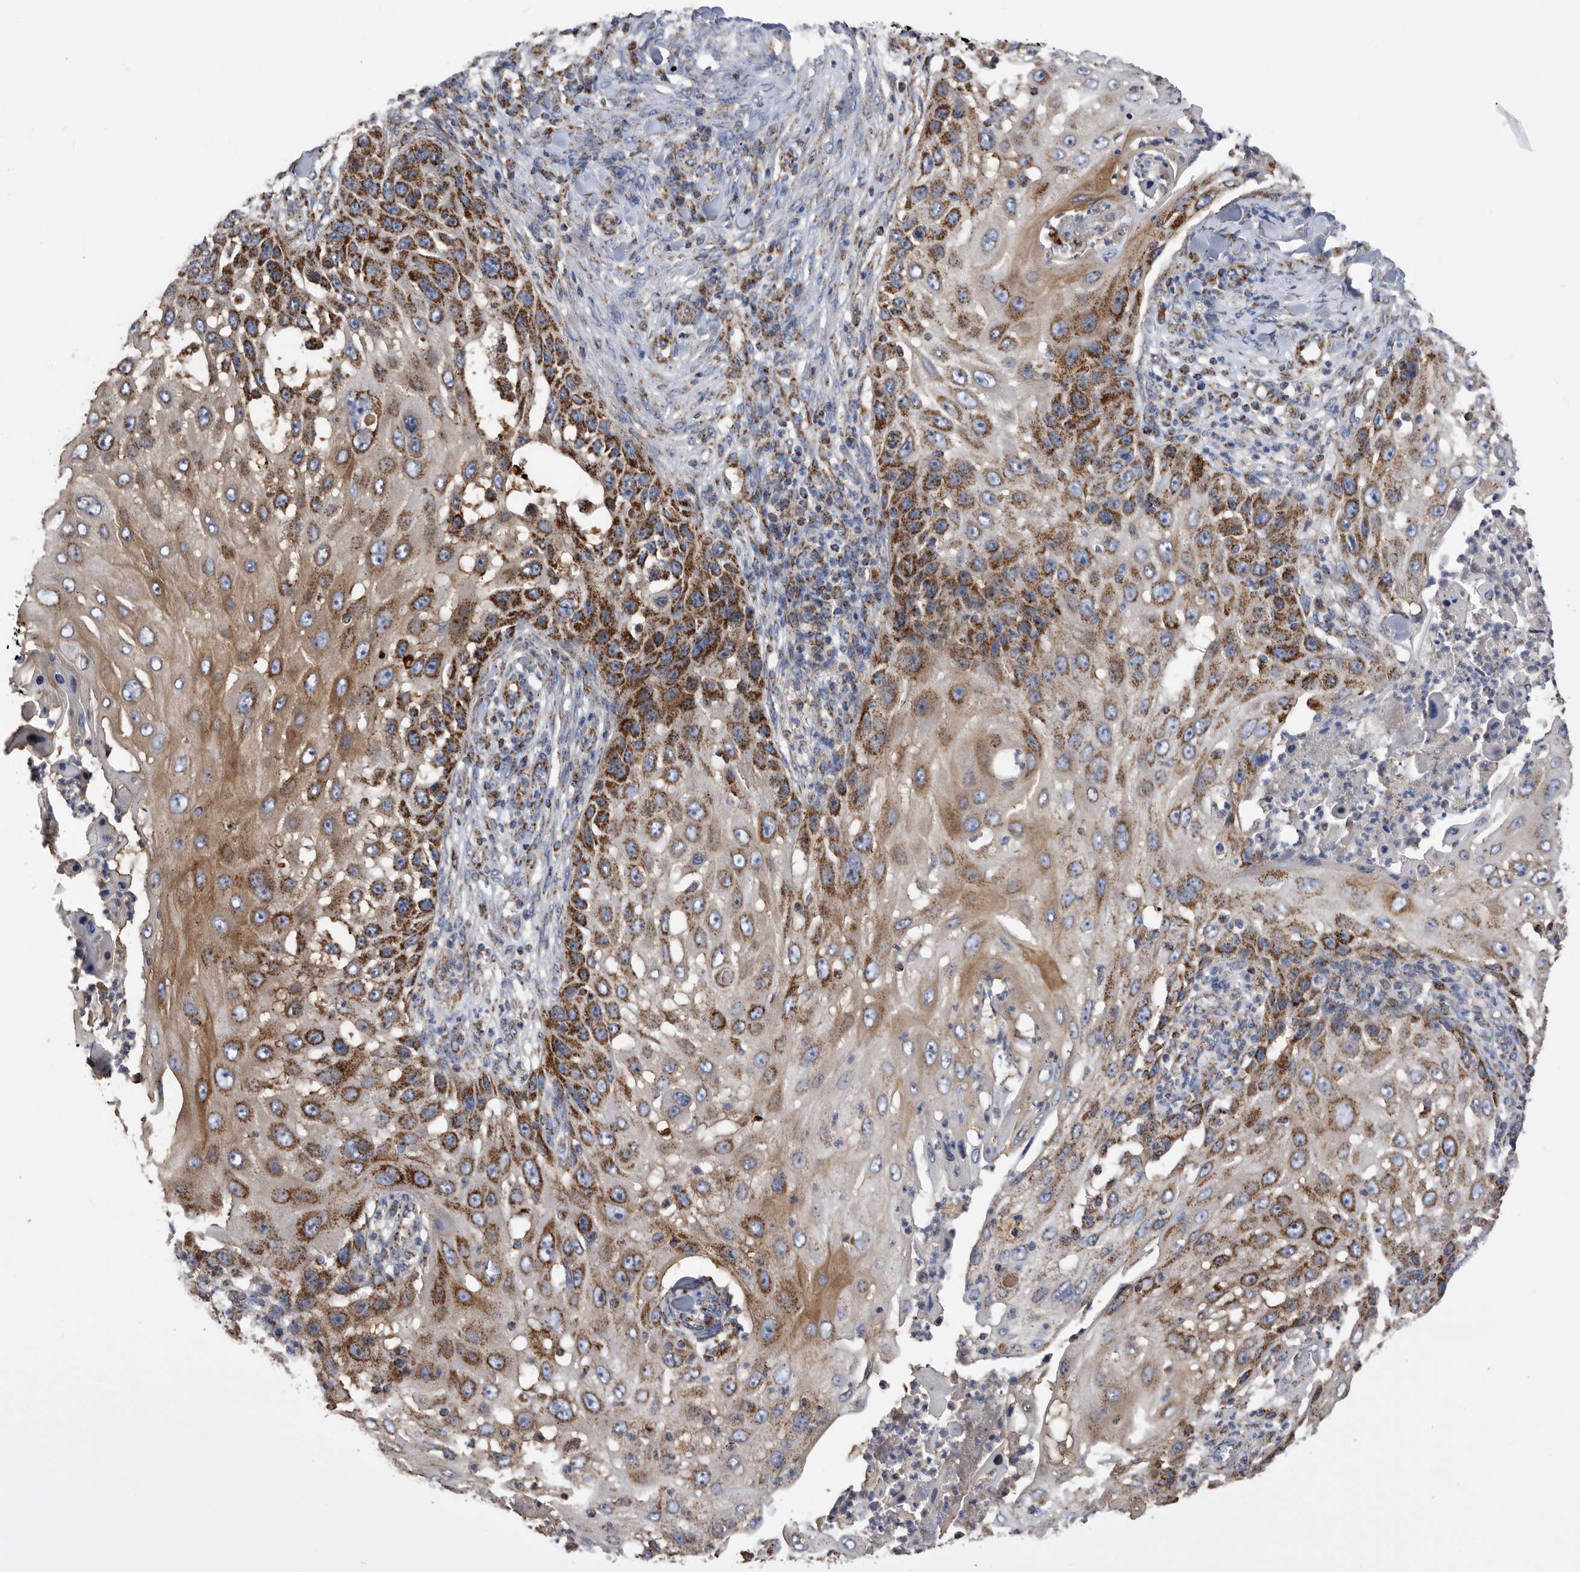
{"staining": {"intensity": "strong", "quantity": "25%-75%", "location": "cytoplasmic/membranous"}, "tissue": "skin cancer", "cell_type": "Tumor cells", "image_type": "cancer", "snomed": [{"axis": "morphology", "description": "Squamous cell carcinoma, NOS"}, {"axis": "topography", "description": "Skin"}], "caption": "Tumor cells reveal high levels of strong cytoplasmic/membranous expression in approximately 25%-75% of cells in human squamous cell carcinoma (skin).", "gene": "WFDC1", "patient": {"sex": "female", "age": 44}}